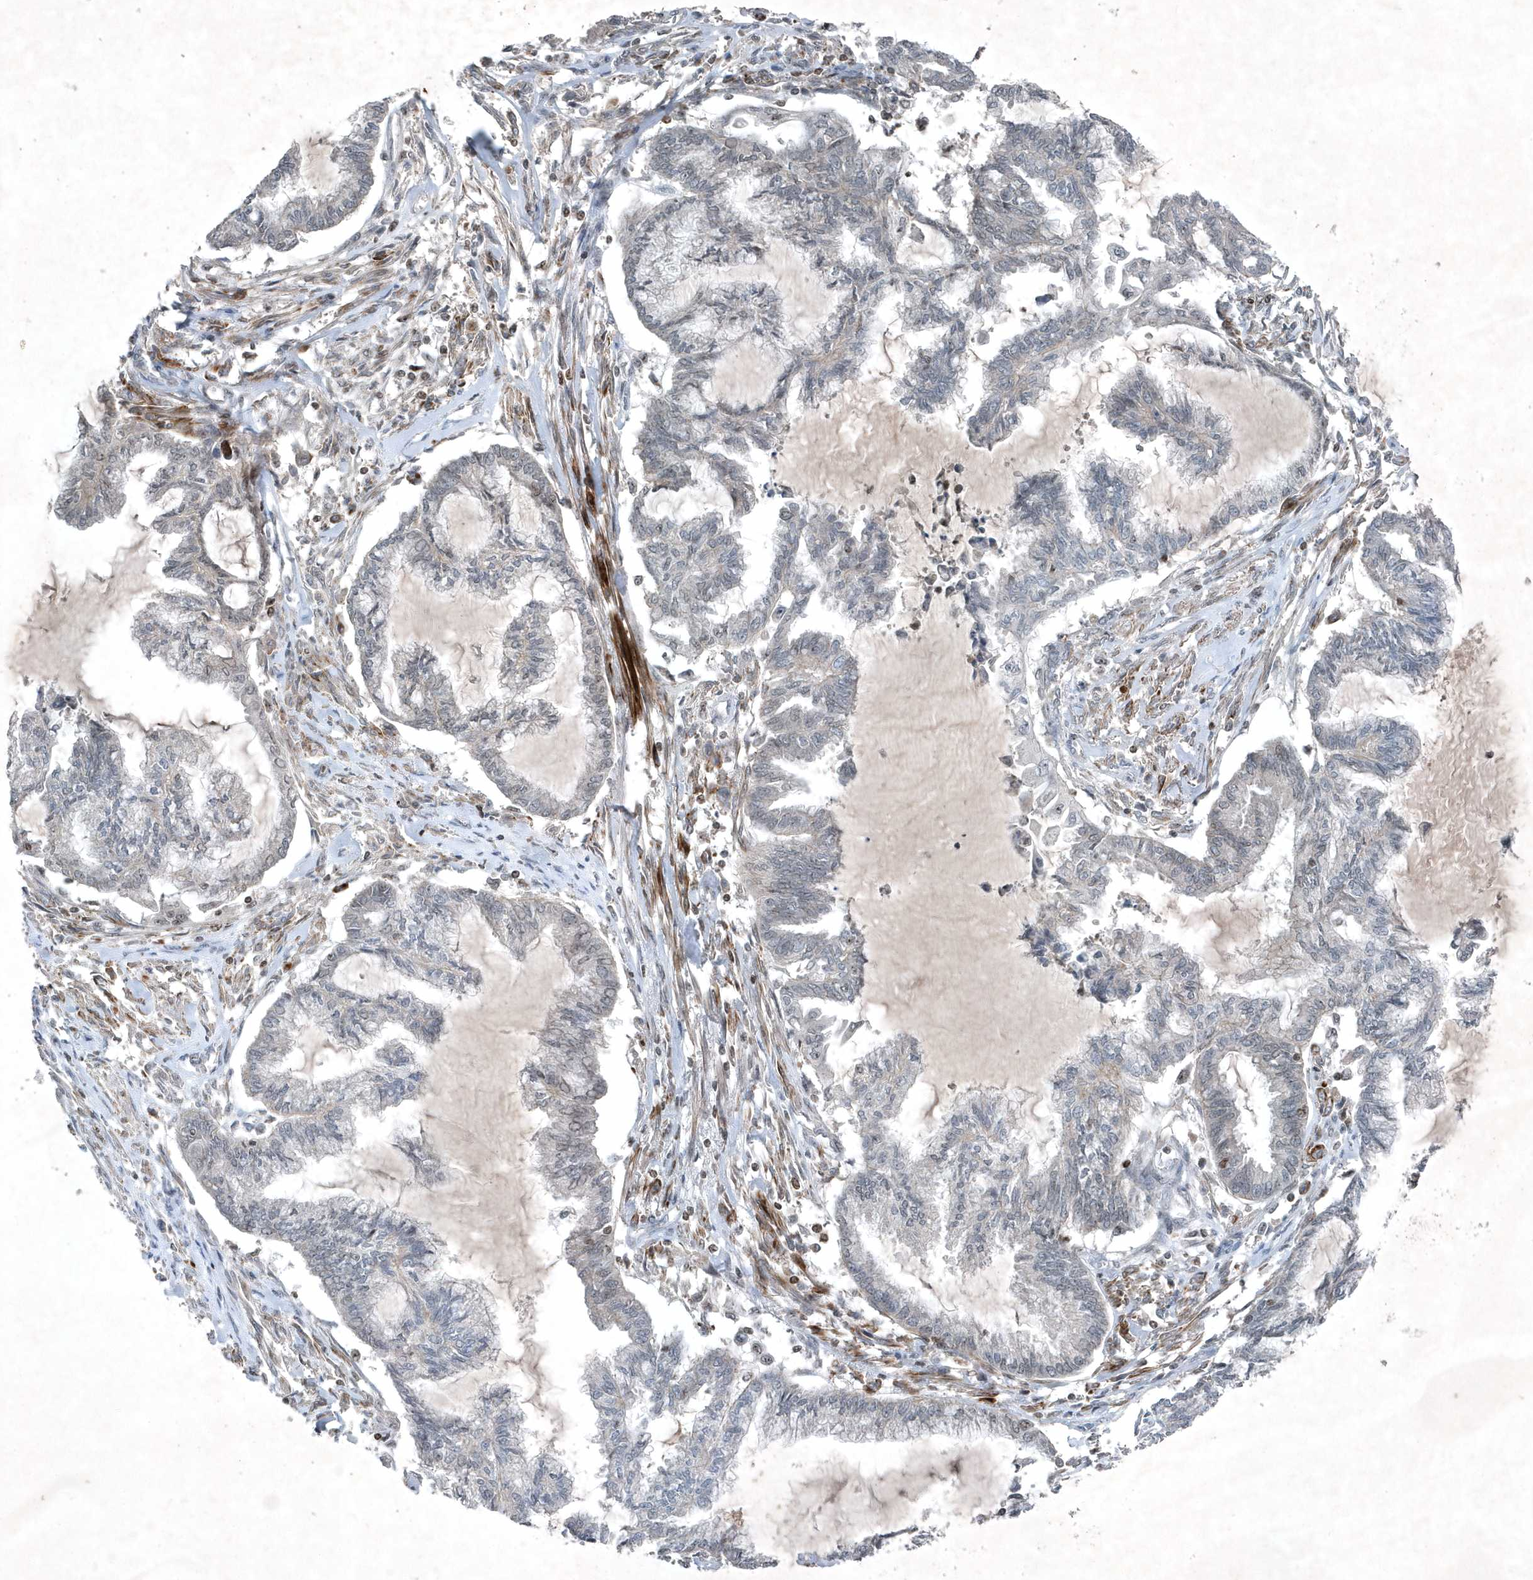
{"staining": {"intensity": "negative", "quantity": "none", "location": "none"}, "tissue": "endometrial cancer", "cell_type": "Tumor cells", "image_type": "cancer", "snomed": [{"axis": "morphology", "description": "Adenocarcinoma, NOS"}, {"axis": "topography", "description": "Endometrium"}], "caption": "High magnification brightfield microscopy of endometrial adenocarcinoma stained with DAB (3,3'-diaminobenzidine) (brown) and counterstained with hematoxylin (blue): tumor cells show no significant expression.", "gene": "QTRT2", "patient": {"sex": "female", "age": 86}}